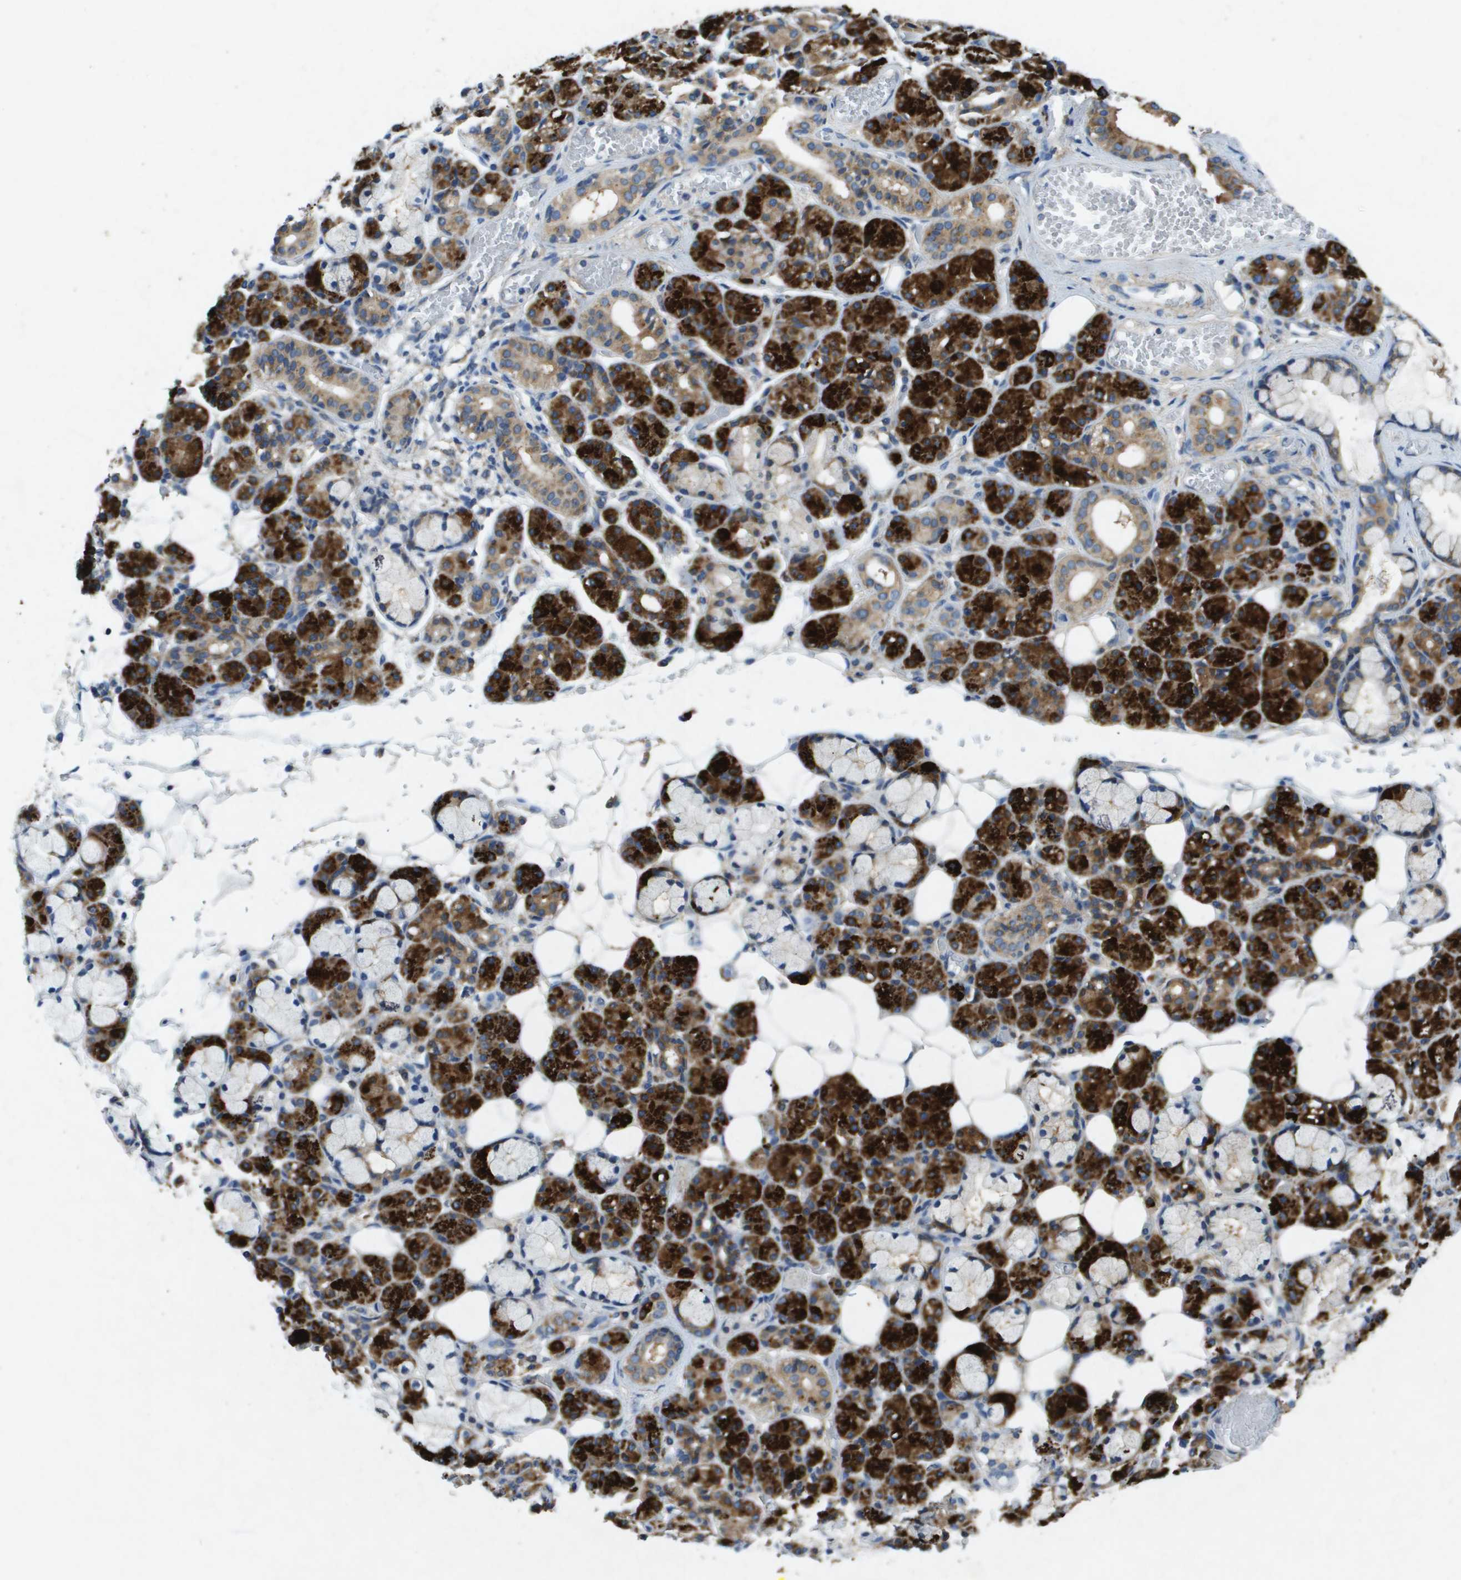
{"staining": {"intensity": "strong", "quantity": ">75%", "location": "cytoplasmic/membranous"}, "tissue": "salivary gland", "cell_type": "Glandular cells", "image_type": "normal", "snomed": [{"axis": "morphology", "description": "Normal tissue, NOS"}, {"axis": "topography", "description": "Salivary gland"}], "caption": "IHC staining of normal salivary gland, which displays high levels of strong cytoplasmic/membranous expression in about >75% of glandular cells indicating strong cytoplasmic/membranous protein expression. The staining was performed using DAB (3,3'-diaminobenzidine) (brown) for protein detection and nuclei were counterstained in hematoxylin (blue).", "gene": "PTPRT", "patient": {"sex": "male", "age": 63}}